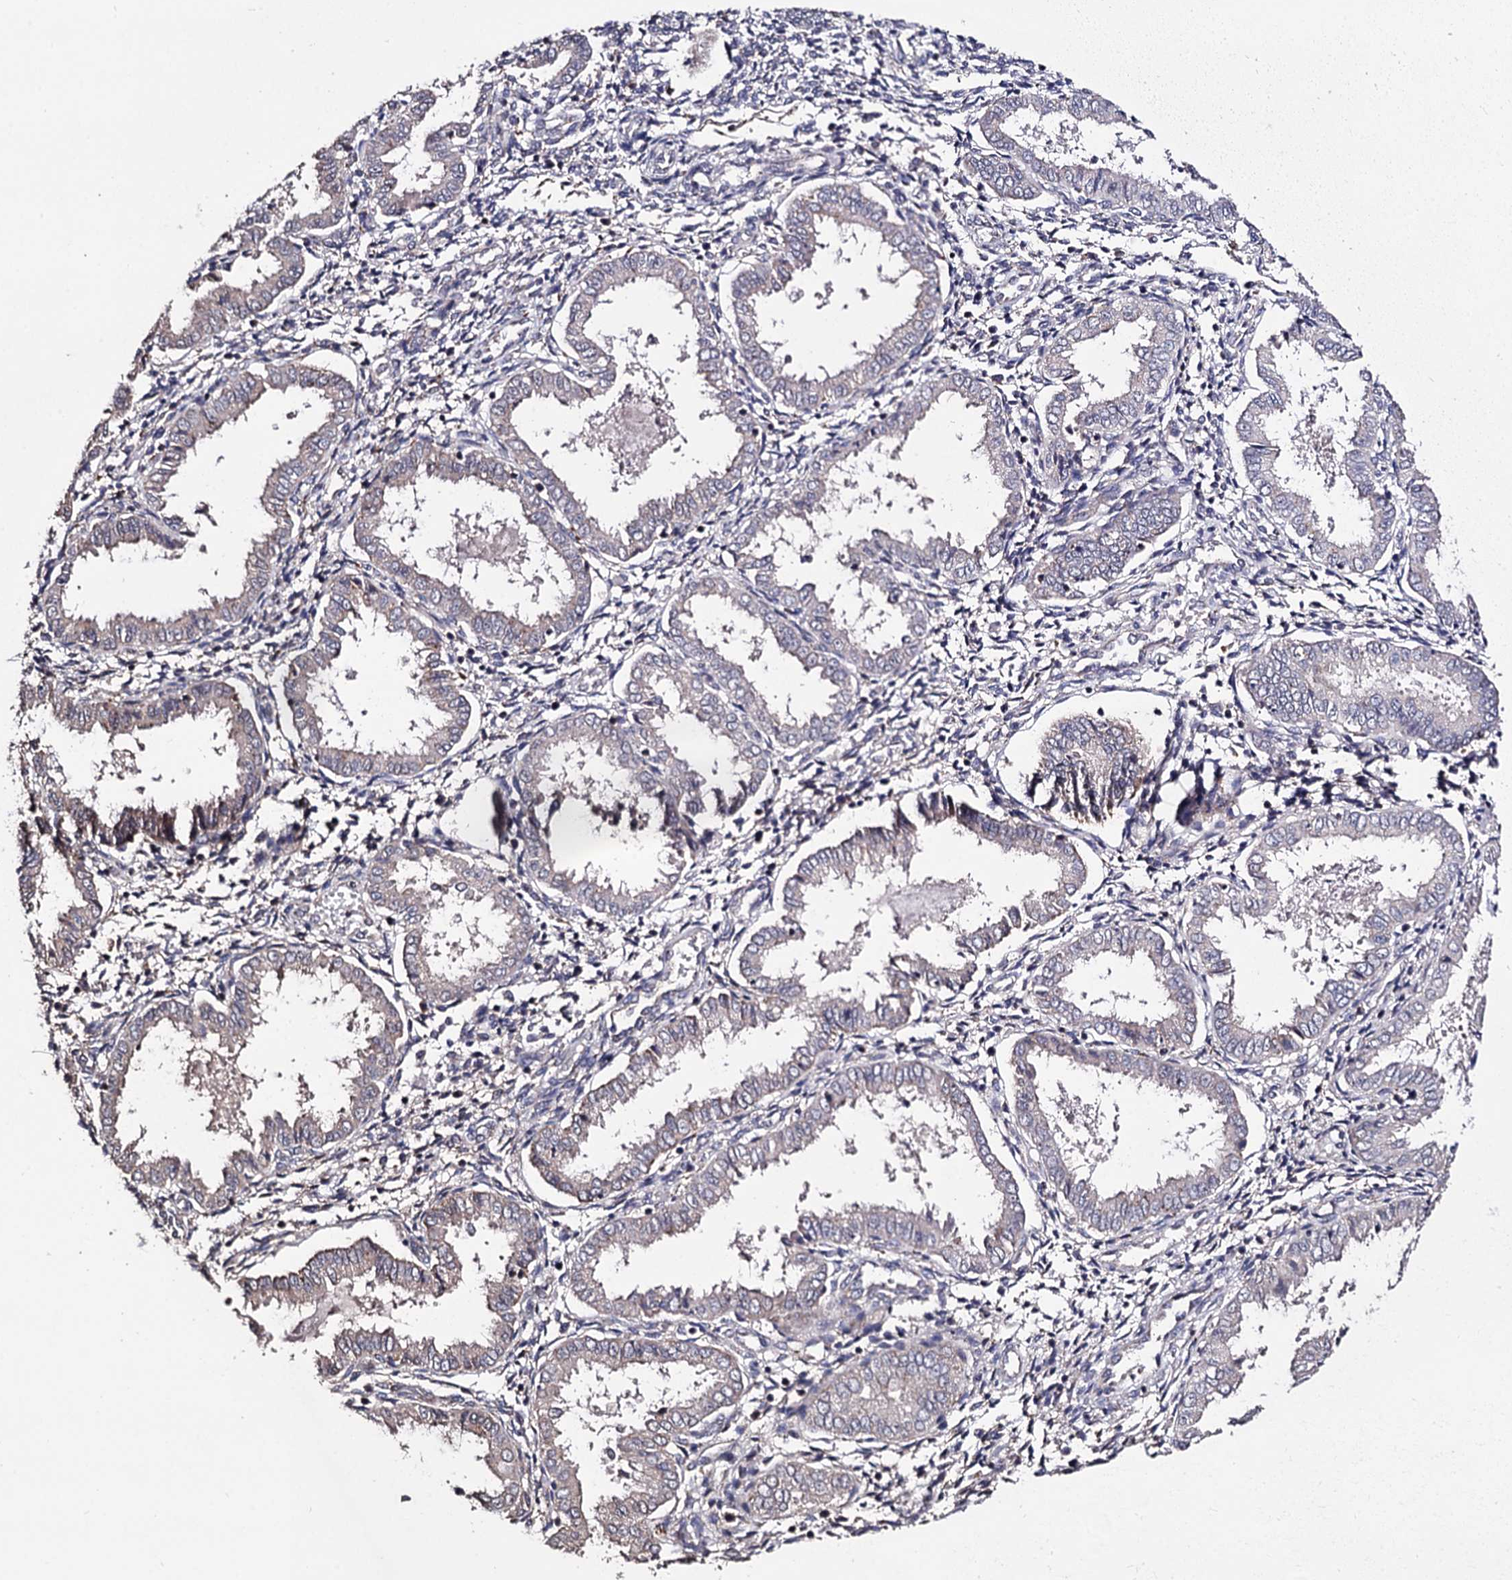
{"staining": {"intensity": "negative", "quantity": "none", "location": "none"}, "tissue": "endometrium", "cell_type": "Cells in endometrial stroma", "image_type": "normal", "snomed": [{"axis": "morphology", "description": "Normal tissue, NOS"}, {"axis": "topography", "description": "Endometrium"}], "caption": "High power microscopy histopathology image of an immunohistochemistry micrograph of normal endometrium, revealing no significant expression in cells in endometrial stroma.", "gene": "MICAL2", "patient": {"sex": "female", "age": 33}}